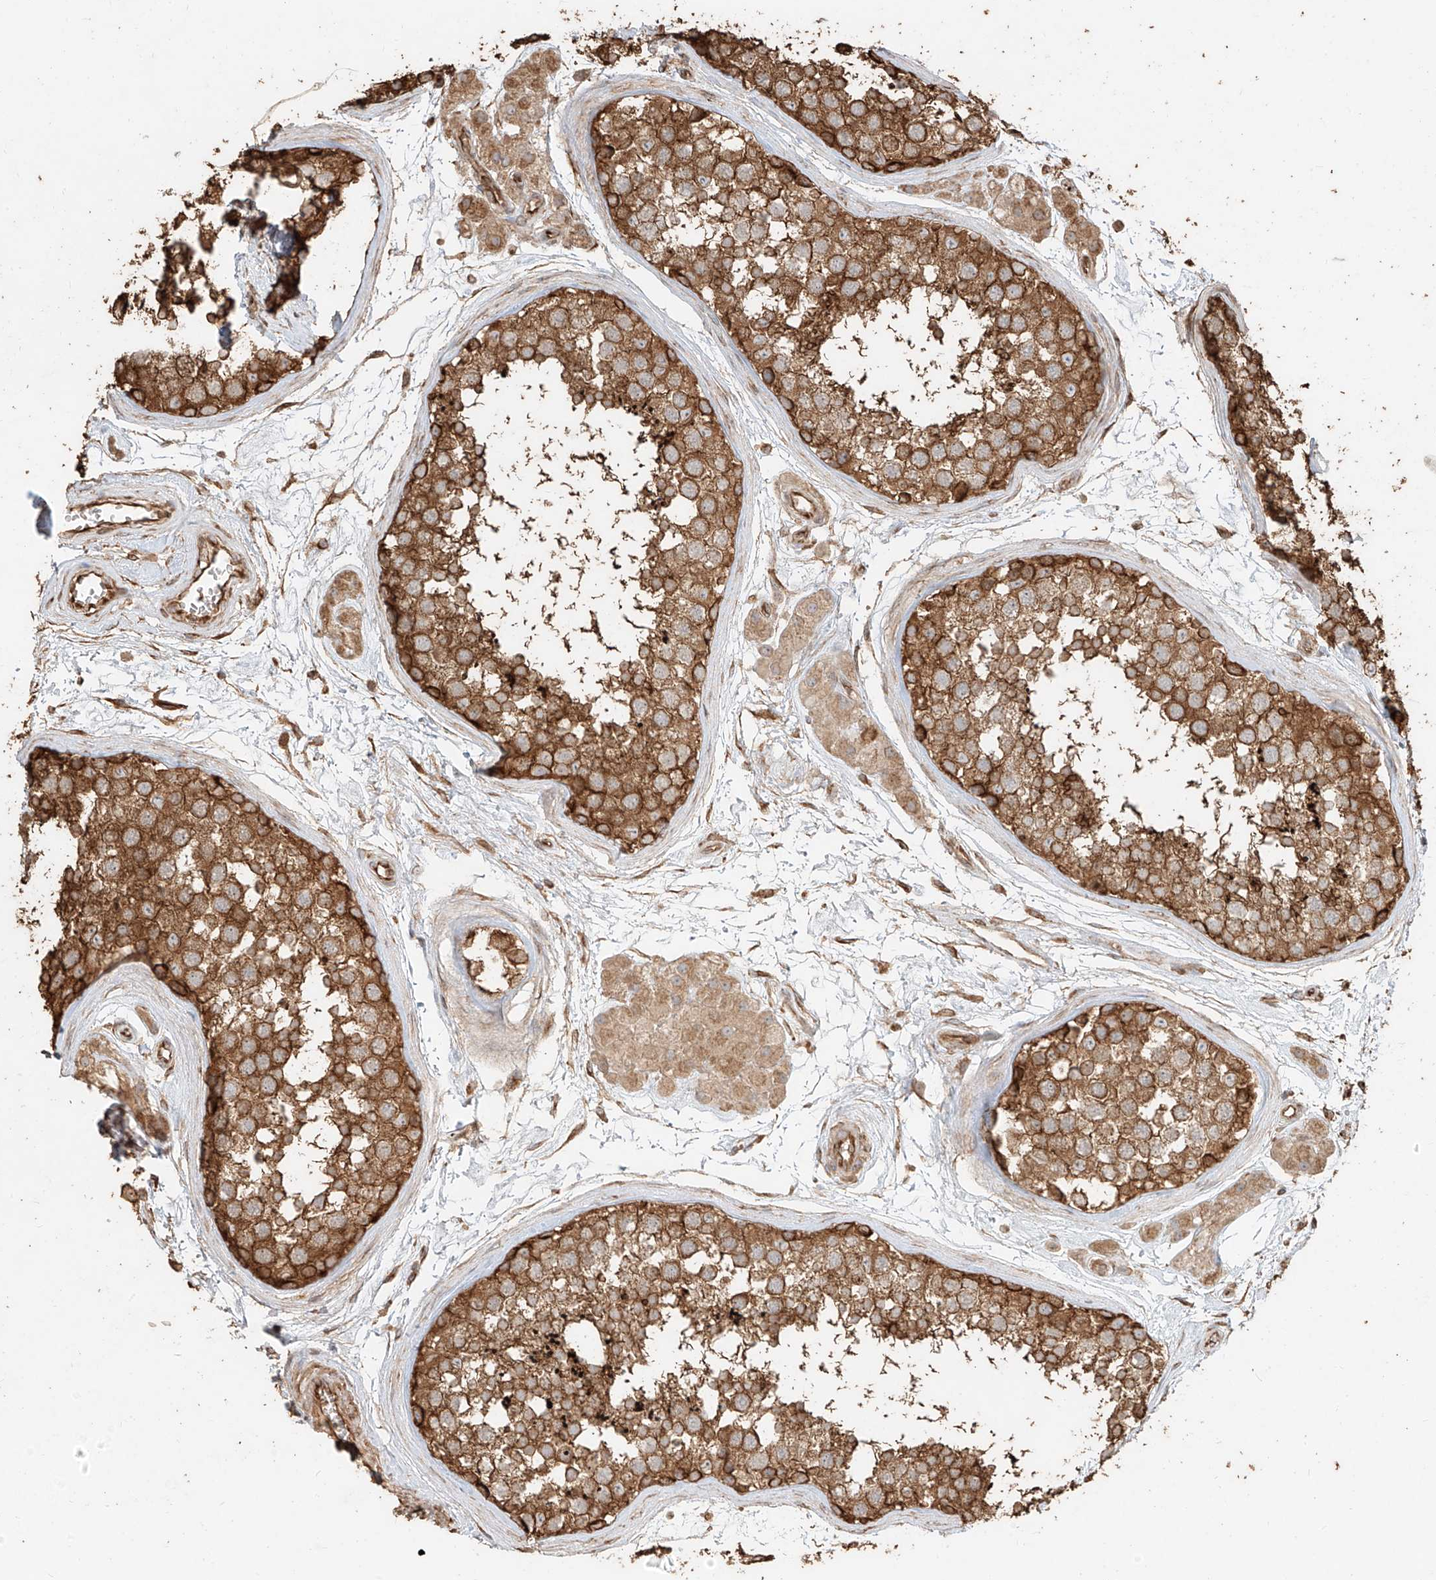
{"staining": {"intensity": "moderate", "quantity": ">75%", "location": "cytoplasmic/membranous"}, "tissue": "testis", "cell_type": "Cells in seminiferous ducts", "image_type": "normal", "snomed": [{"axis": "morphology", "description": "Normal tissue, NOS"}, {"axis": "topography", "description": "Testis"}], "caption": "IHC histopathology image of benign testis stained for a protein (brown), which reveals medium levels of moderate cytoplasmic/membranous expression in about >75% of cells in seminiferous ducts.", "gene": "EFNB1", "patient": {"sex": "male", "age": 56}}